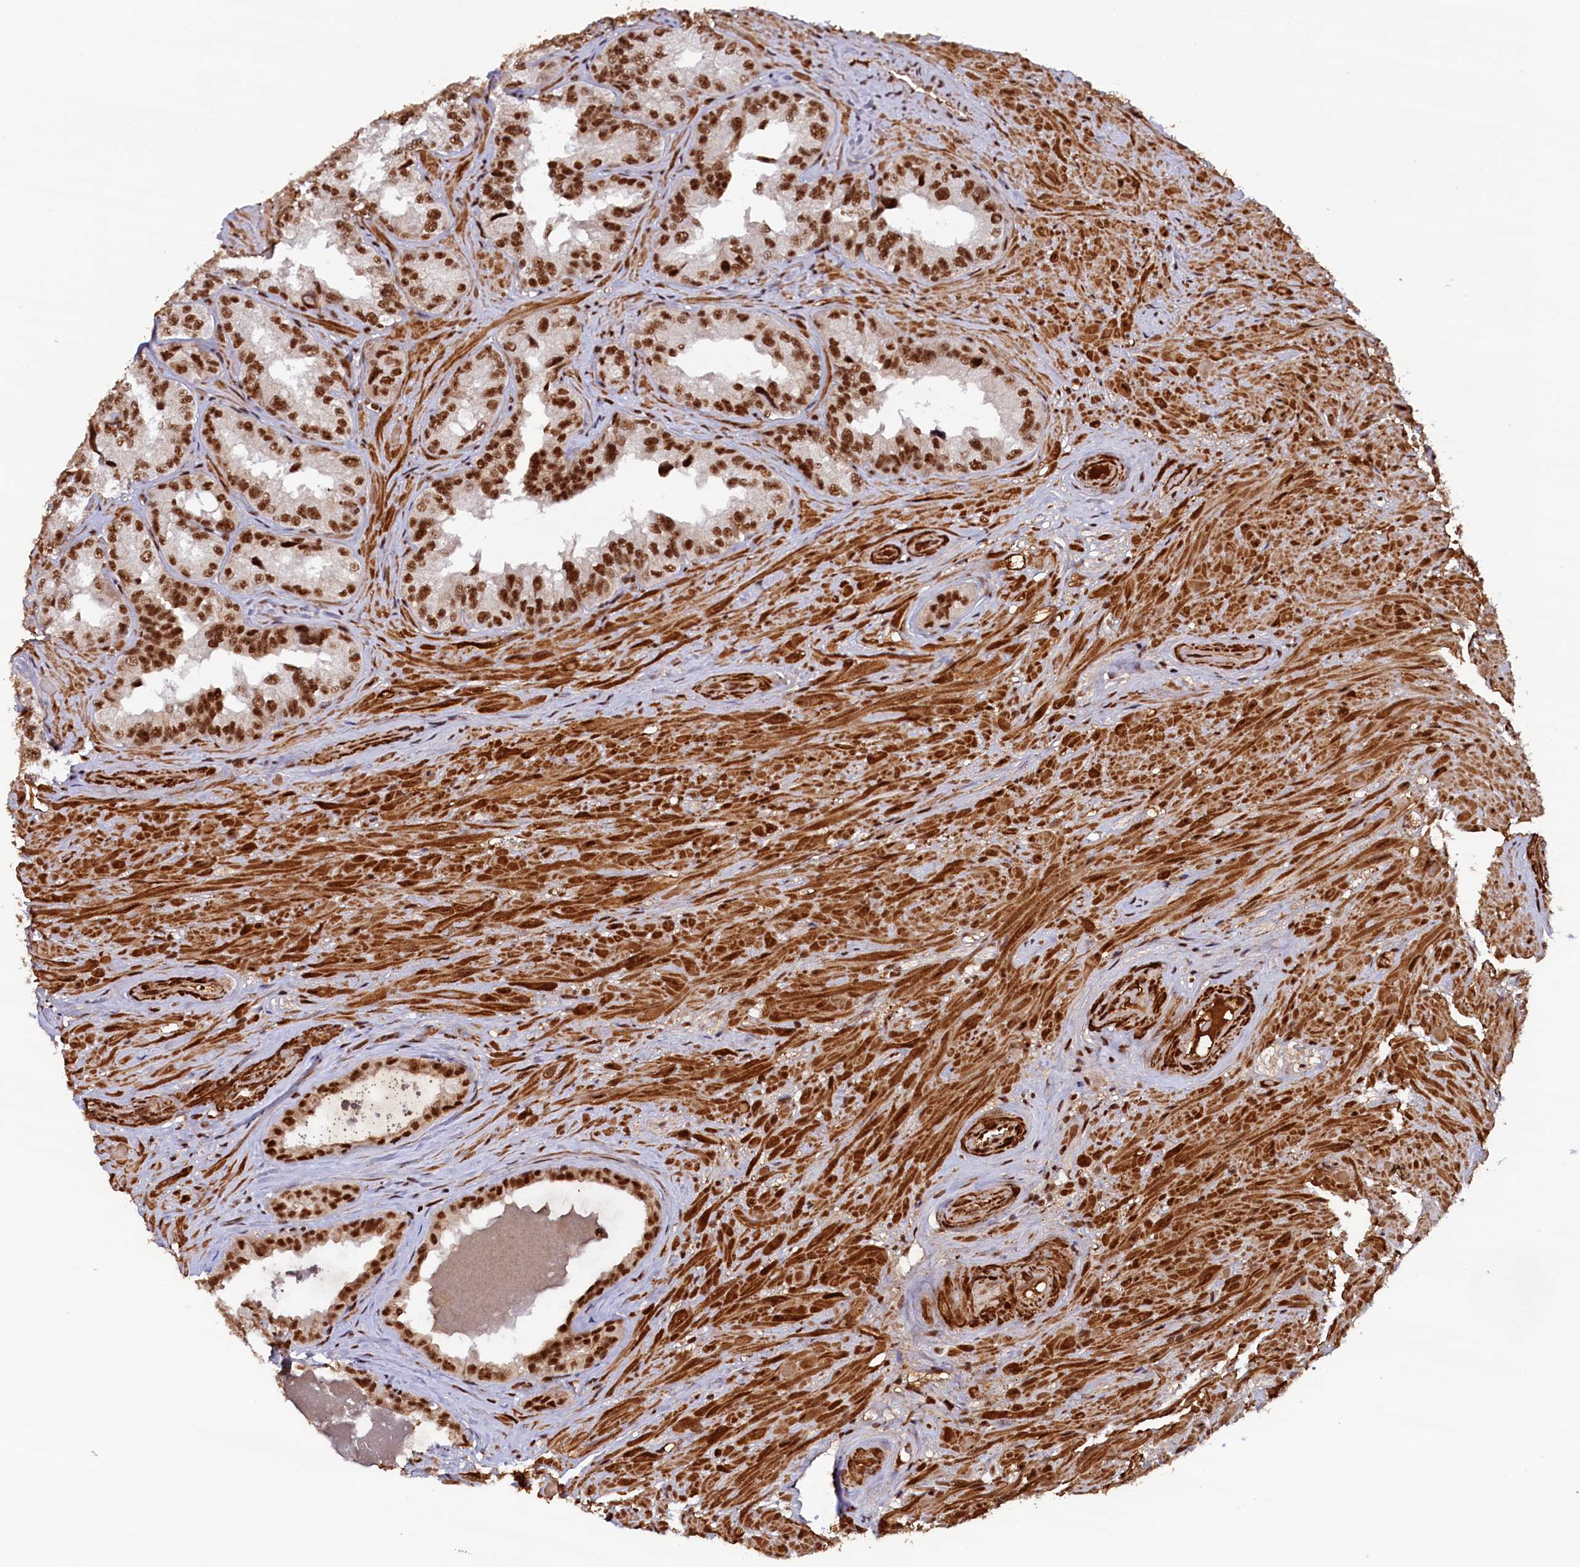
{"staining": {"intensity": "strong", "quantity": ">75%", "location": "nuclear"}, "tissue": "seminal vesicle", "cell_type": "Glandular cells", "image_type": "normal", "snomed": [{"axis": "morphology", "description": "Normal tissue, NOS"}, {"axis": "topography", "description": "Seminal veicle"}, {"axis": "topography", "description": "Peripheral nerve tissue"}], "caption": "Strong nuclear protein expression is seen in approximately >75% of glandular cells in seminal vesicle. The protein of interest is shown in brown color, while the nuclei are stained blue.", "gene": "ZC3H18", "patient": {"sex": "male", "age": 67}}